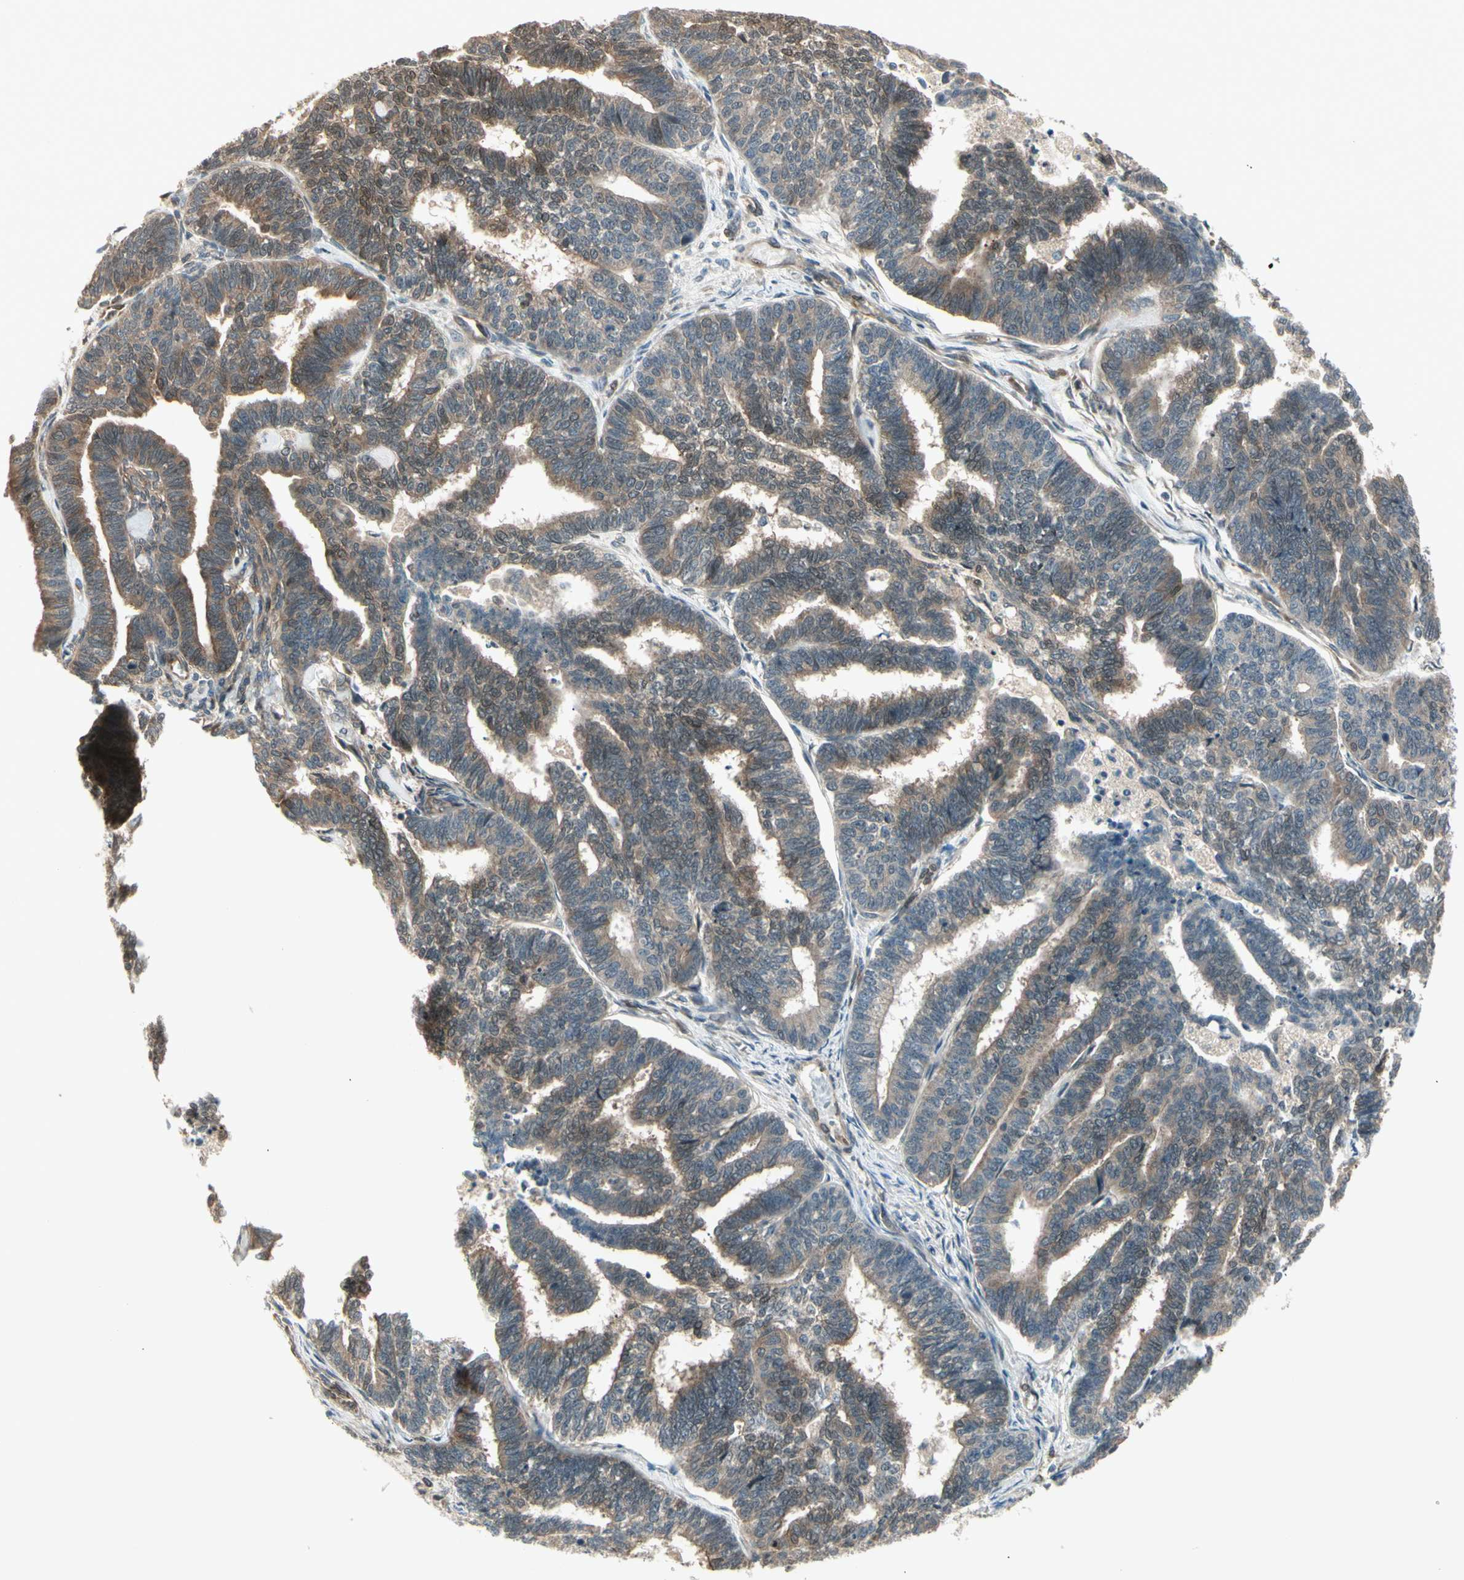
{"staining": {"intensity": "moderate", "quantity": ">75%", "location": "cytoplasmic/membranous"}, "tissue": "endometrial cancer", "cell_type": "Tumor cells", "image_type": "cancer", "snomed": [{"axis": "morphology", "description": "Adenocarcinoma, NOS"}, {"axis": "topography", "description": "Endometrium"}], "caption": "Protein staining reveals moderate cytoplasmic/membranous positivity in about >75% of tumor cells in endometrial adenocarcinoma. Using DAB (3,3'-diaminobenzidine) (brown) and hematoxylin (blue) stains, captured at high magnification using brightfield microscopy.", "gene": "SVBP", "patient": {"sex": "female", "age": 70}}